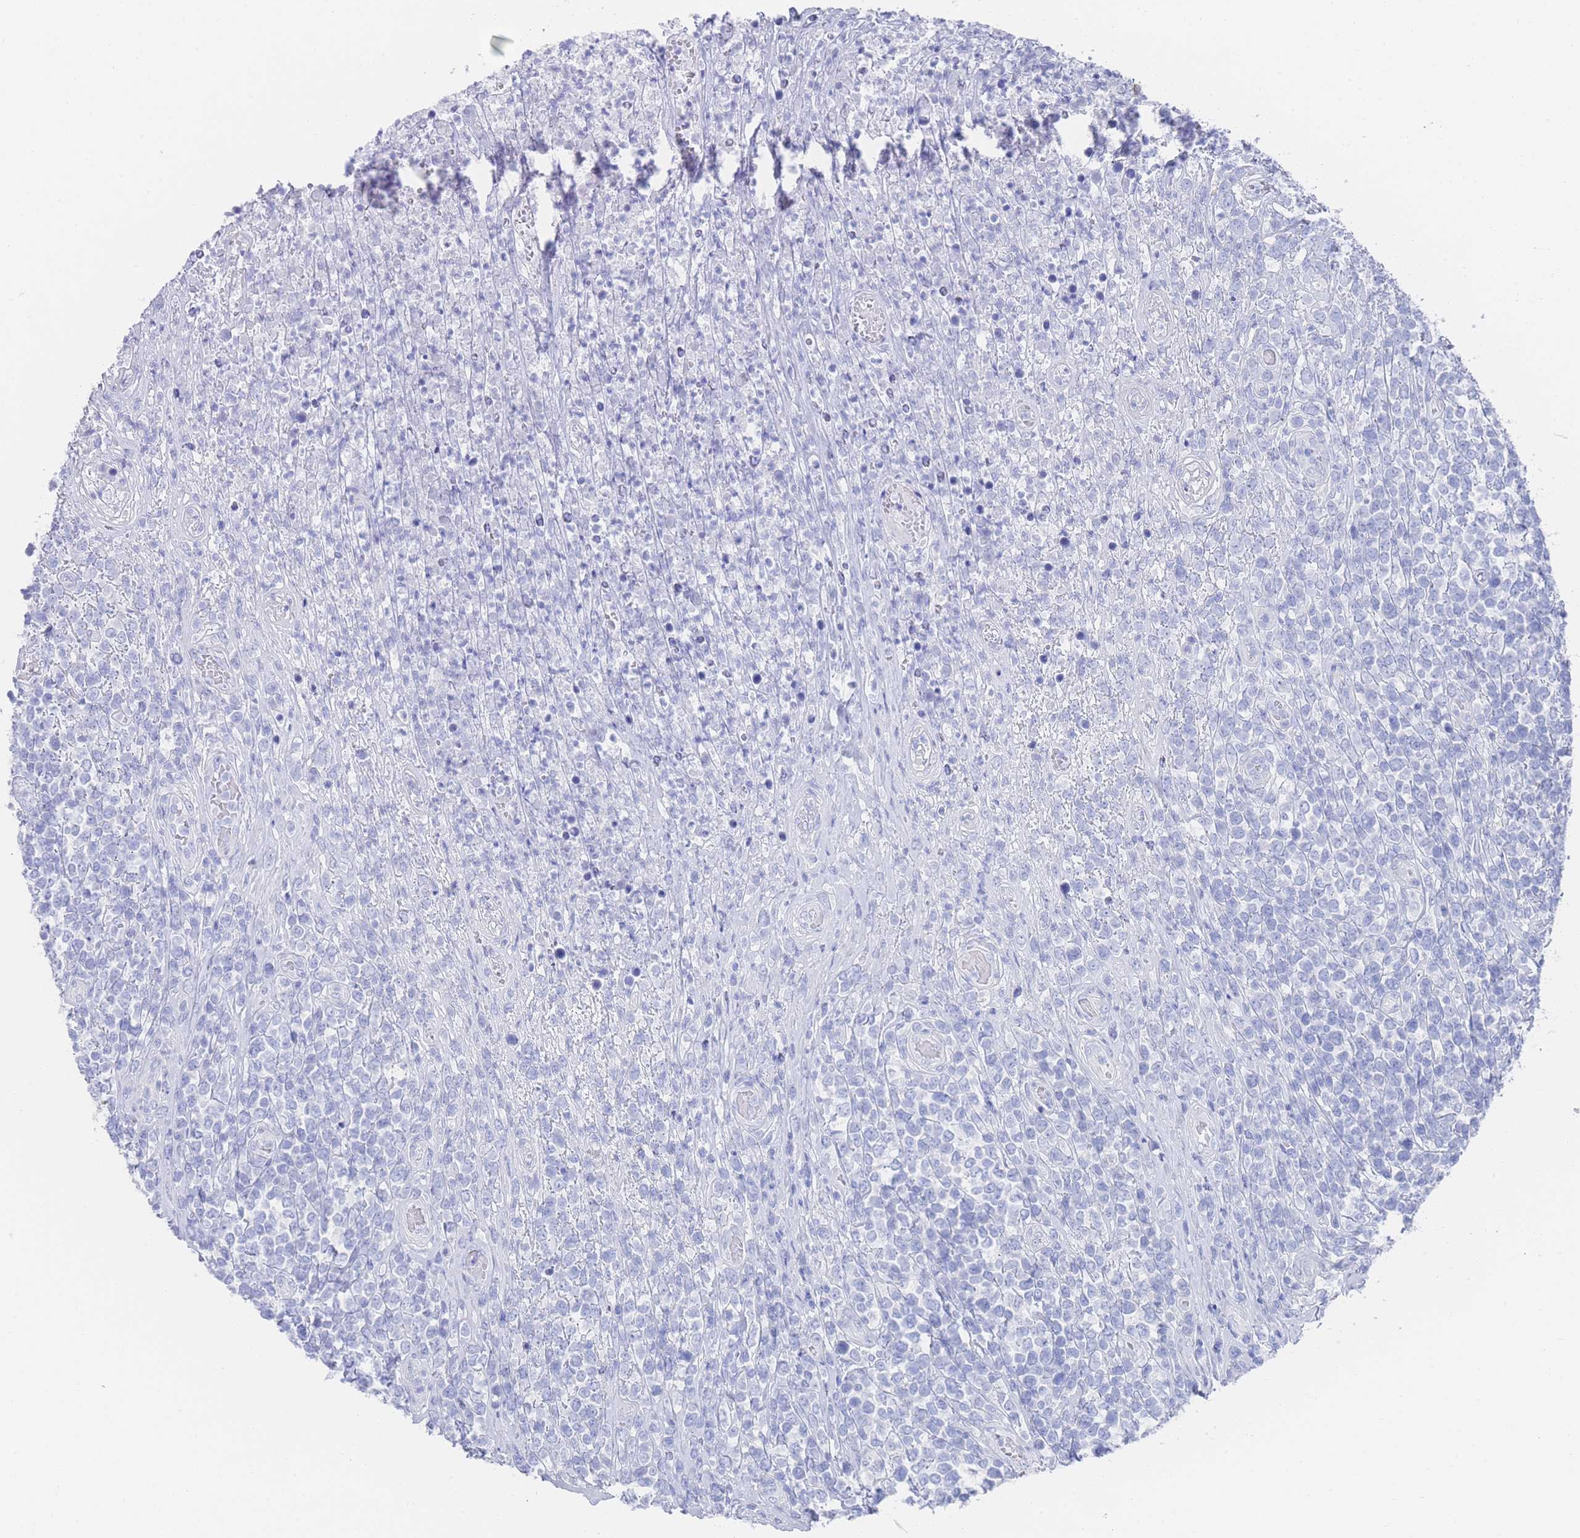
{"staining": {"intensity": "negative", "quantity": "none", "location": "none"}, "tissue": "lymphoma", "cell_type": "Tumor cells", "image_type": "cancer", "snomed": [{"axis": "morphology", "description": "Malignant lymphoma, non-Hodgkin's type, High grade"}, {"axis": "topography", "description": "Soft tissue"}], "caption": "Photomicrograph shows no significant protein positivity in tumor cells of malignant lymphoma, non-Hodgkin's type (high-grade).", "gene": "LRRC37A", "patient": {"sex": "female", "age": 56}}